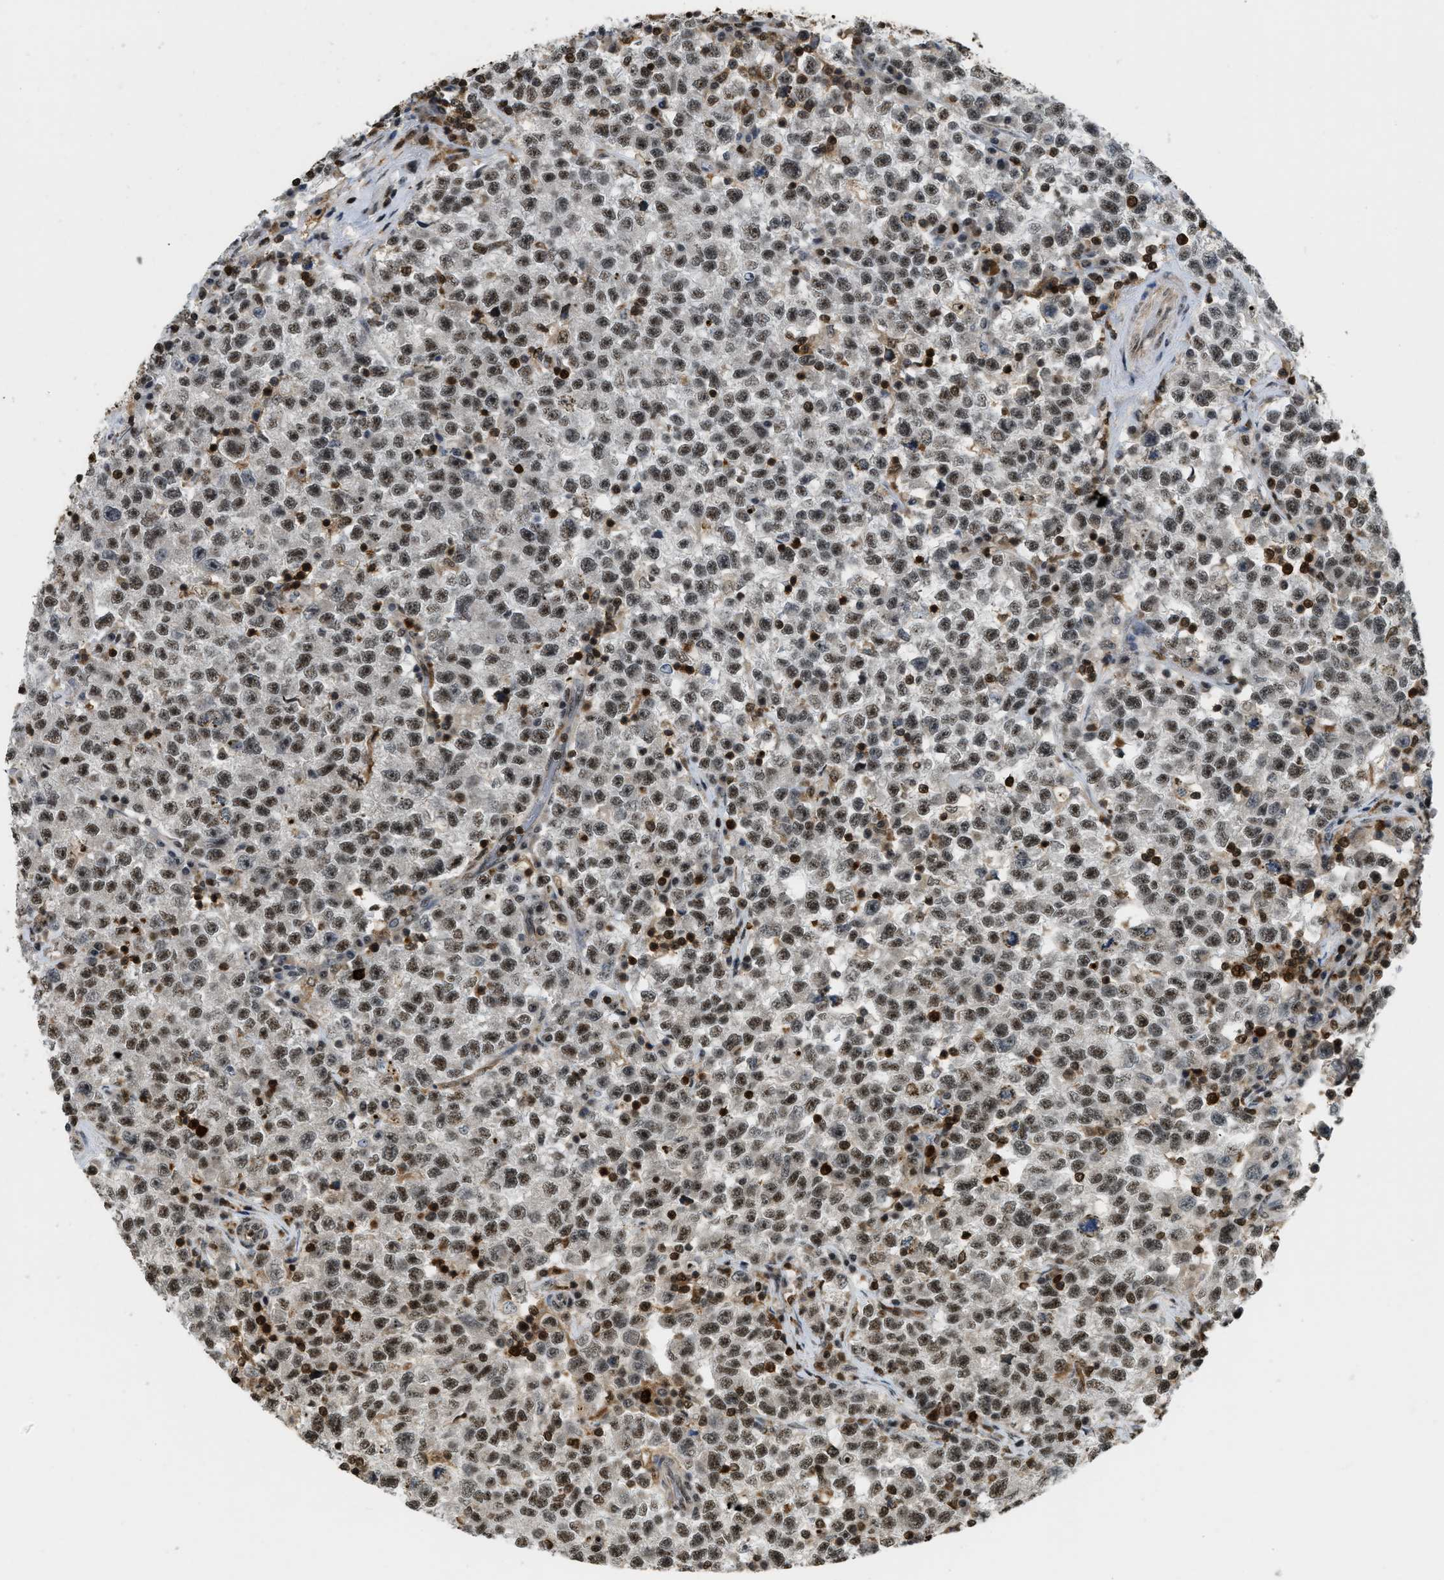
{"staining": {"intensity": "moderate", "quantity": ">75%", "location": "nuclear"}, "tissue": "testis cancer", "cell_type": "Tumor cells", "image_type": "cancer", "snomed": [{"axis": "morphology", "description": "Seminoma, NOS"}, {"axis": "topography", "description": "Testis"}], "caption": "DAB immunohistochemical staining of human testis cancer (seminoma) exhibits moderate nuclear protein positivity in about >75% of tumor cells. Immunohistochemistry (ihc) stains the protein of interest in brown and the nuclei are stained blue.", "gene": "E2F1", "patient": {"sex": "male", "age": 22}}